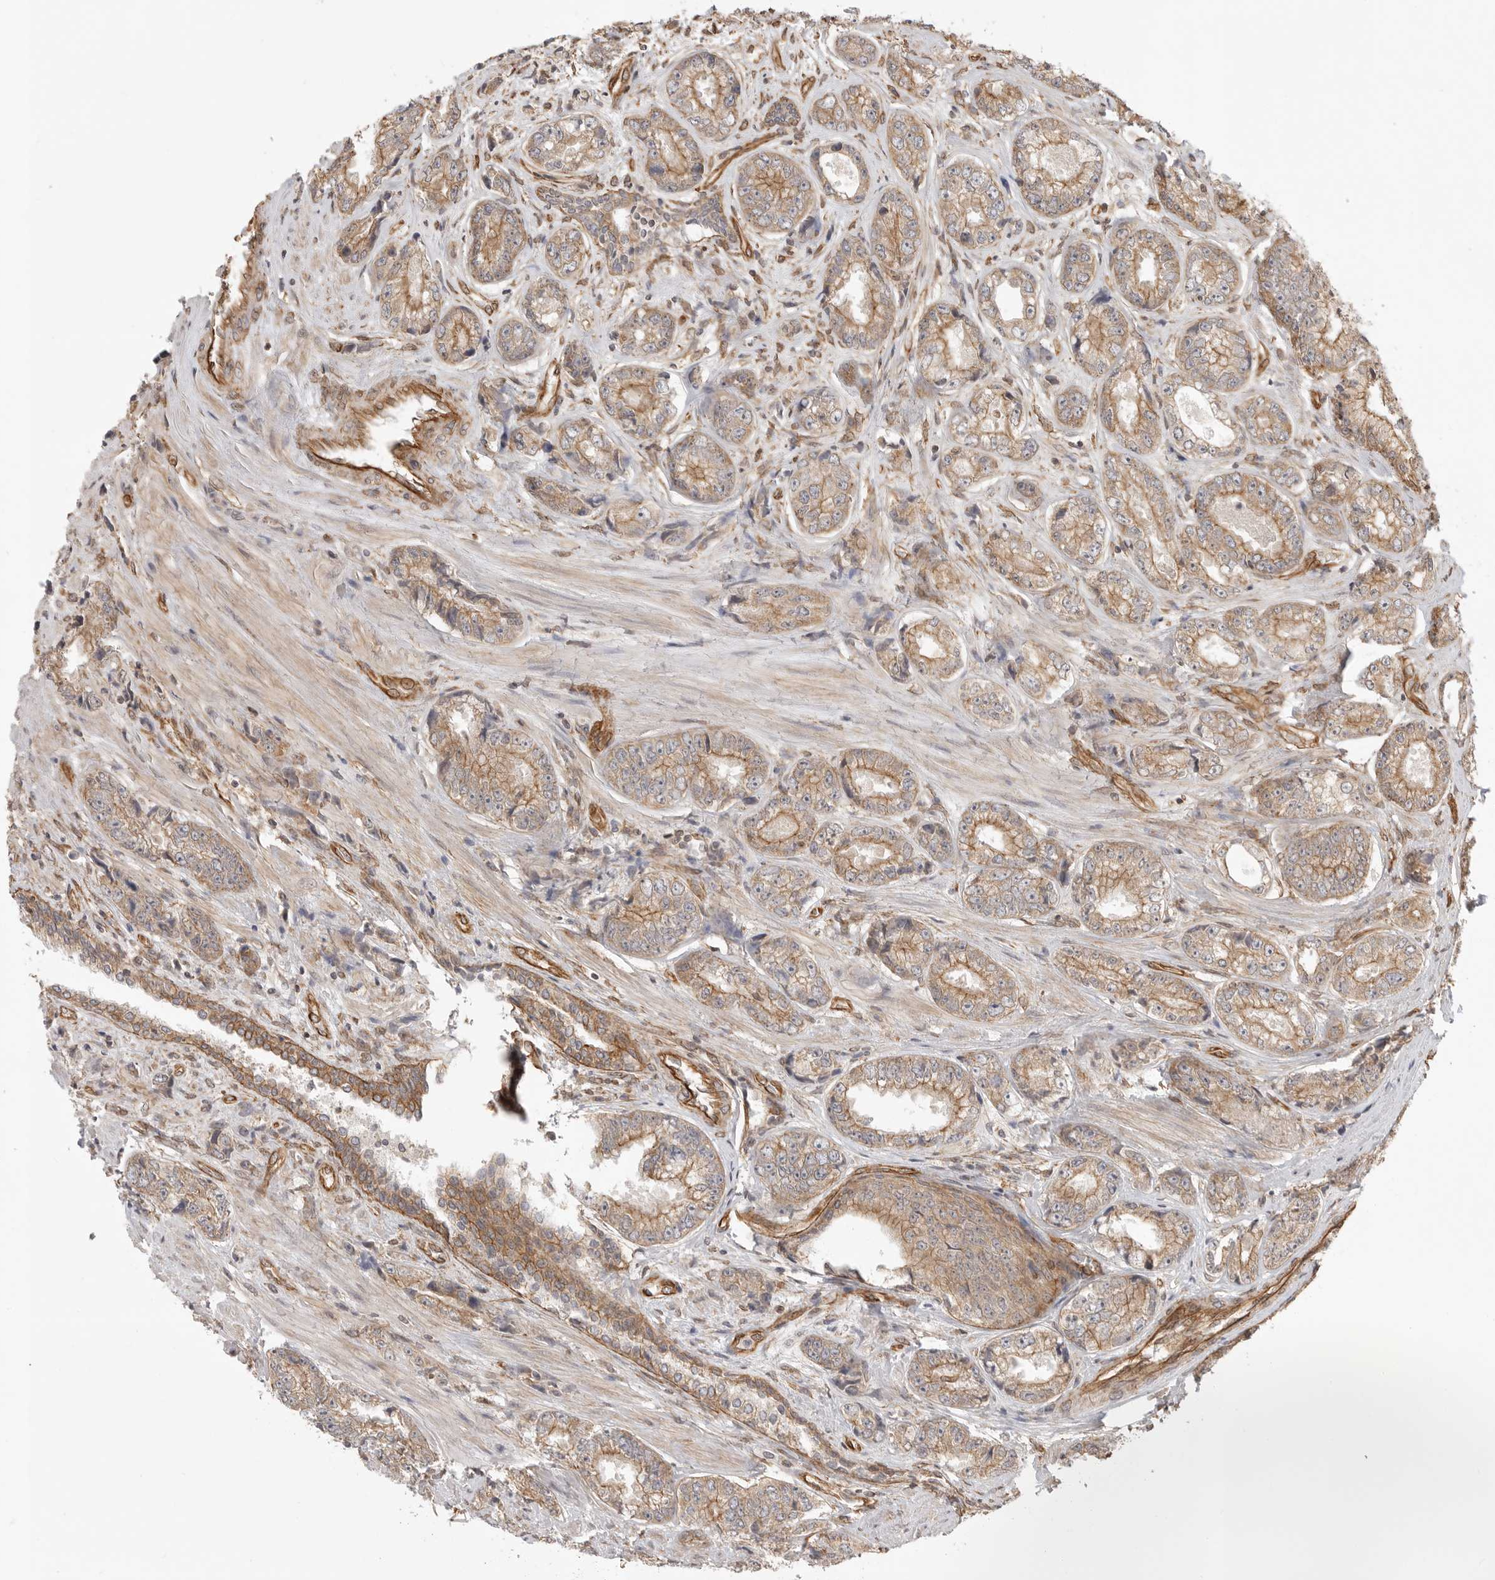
{"staining": {"intensity": "moderate", "quantity": ">75%", "location": "cytoplasmic/membranous"}, "tissue": "prostate cancer", "cell_type": "Tumor cells", "image_type": "cancer", "snomed": [{"axis": "morphology", "description": "Adenocarcinoma, High grade"}, {"axis": "topography", "description": "Prostate"}], "caption": "This histopathology image displays immunohistochemistry (IHC) staining of human adenocarcinoma (high-grade) (prostate), with medium moderate cytoplasmic/membranous staining in approximately >75% of tumor cells.", "gene": "ATOH7", "patient": {"sex": "male", "age": 61}}